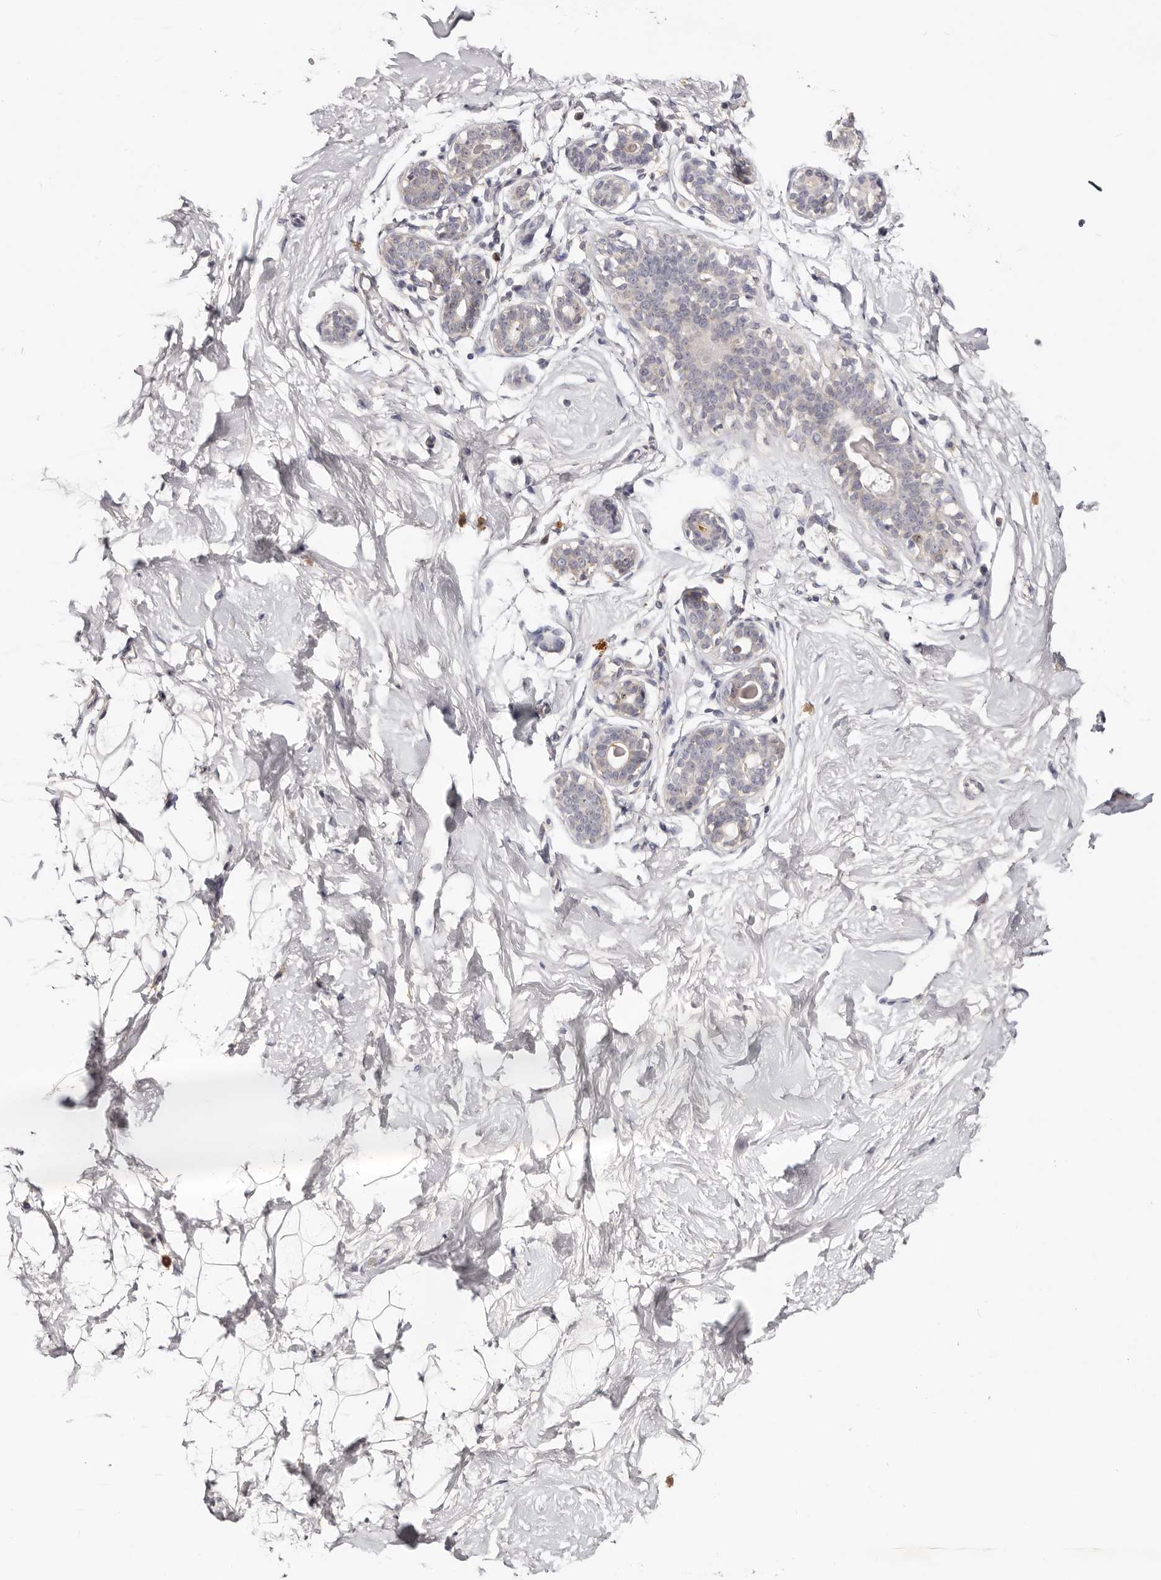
{"staining": {"intensity": "negative", "quantity": "none", "location": "none"}, "tissue": "breast", "cell_type": "Adipocytes", "image_type": "normal", "snomed": [{"axis": "morphology", "description": "Normal tissue, NOS"}, {"axis": "morphology", "description": "Adenoma, NOS"}, {"axis": "topography", "description": "Breast"}], "caption": "Immunohistochemistry (IHC) micrograph of benign human breast stained for a protein (brown), which shows no positivity in adipocytes.", "gene": "CCDC190", "patient": {"sex": "female", "age": 23}}